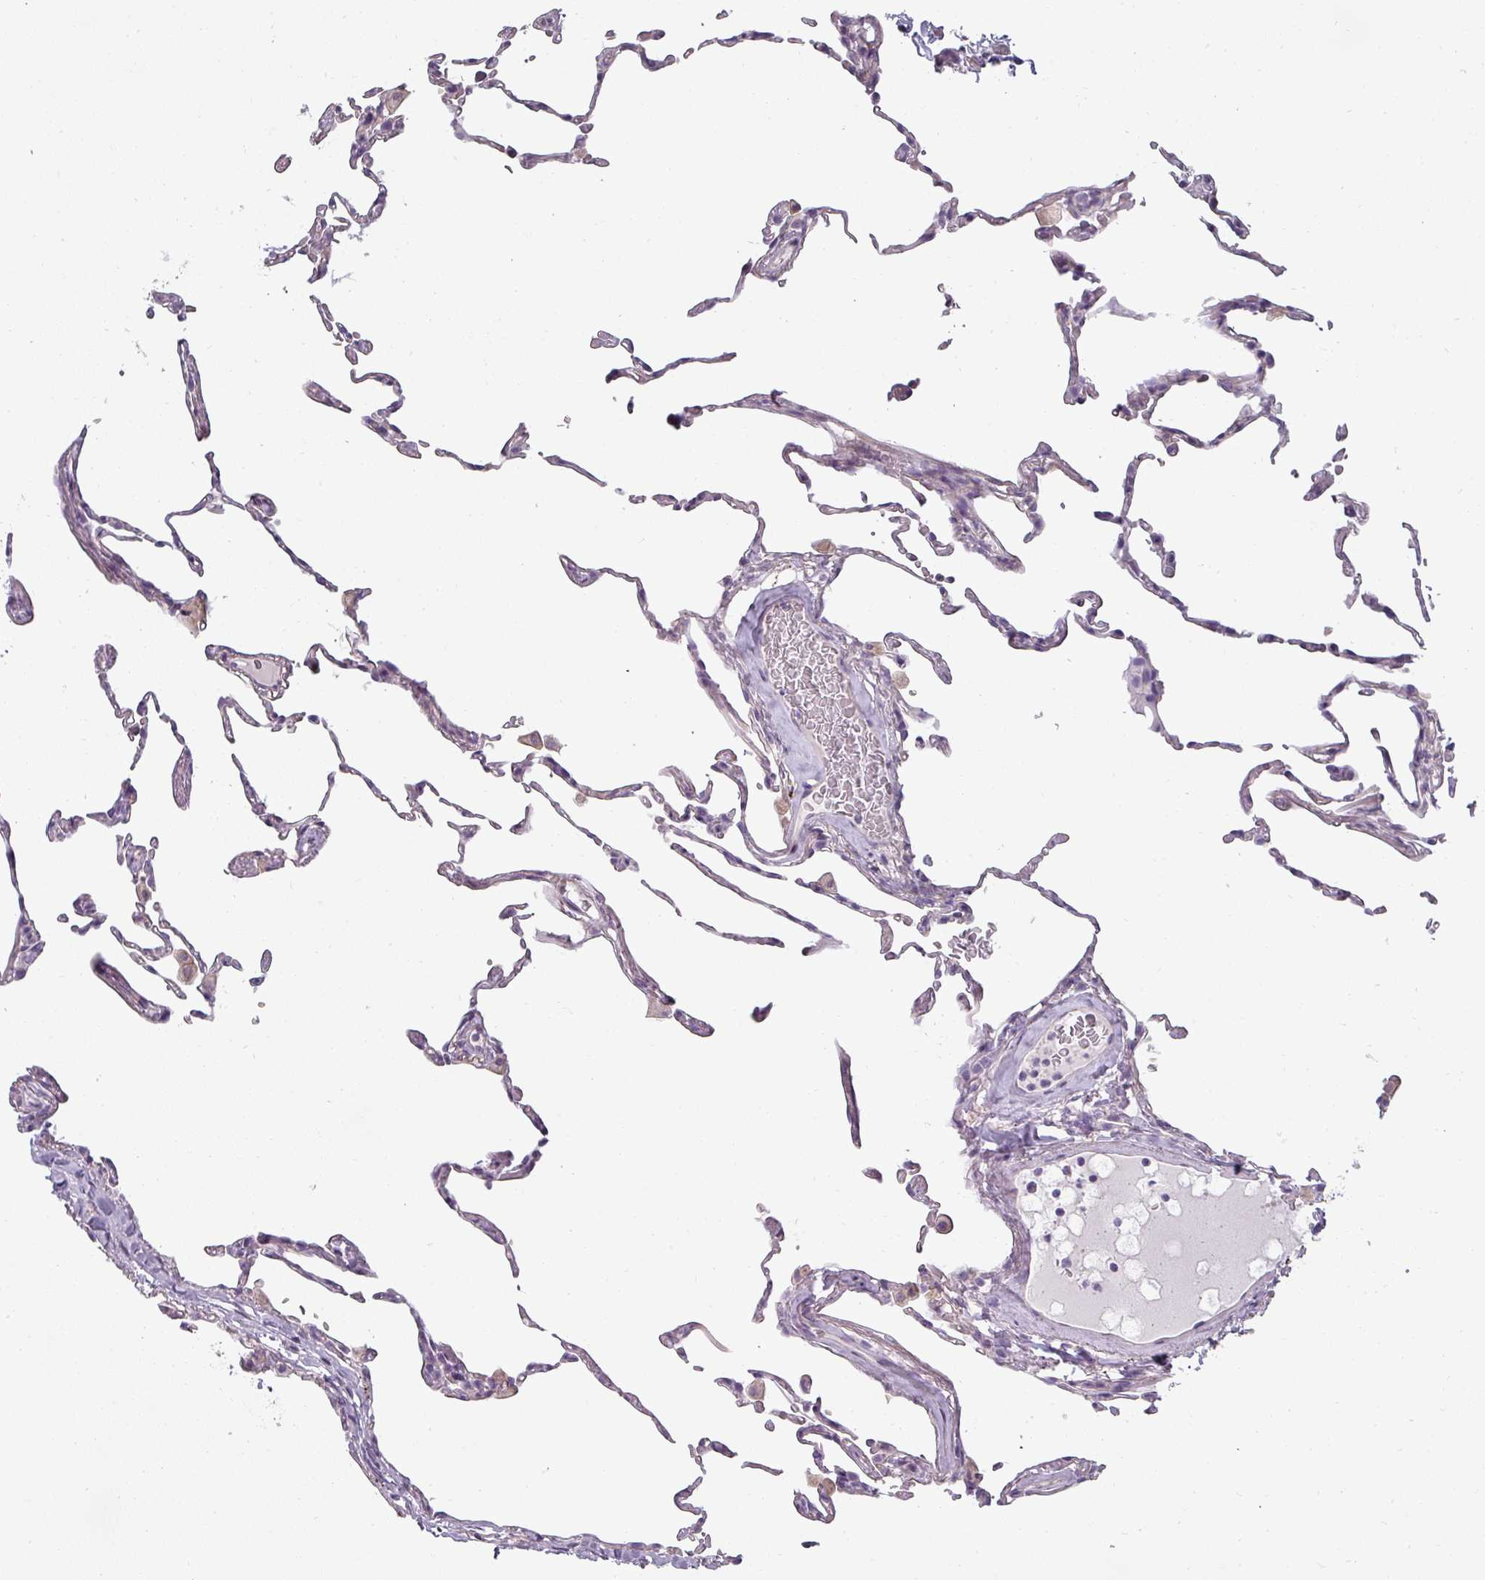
{"staining": {"intensity": "negative", "quantity": "none", "location": "none"}, "tissue": "lung", "cell_type": "Alveolar cells", "image_type": "normal", "snomed": [{"axis": "morphology", "description": "Normal tissue, NOS"}, {"axis": "topography", "description": "Lung"}], "caption": "DAB (3,3'-diaminobenzidine) immunohistochemical staining of benign human lung demonstrates no significant expression in alveolar cells. (DAB (3,3'-diaminobenzidine) immunohistochemistry (IHC), high magnification).", "gene": "ASB1", "patient": {"sex": "female", "age": 57}}